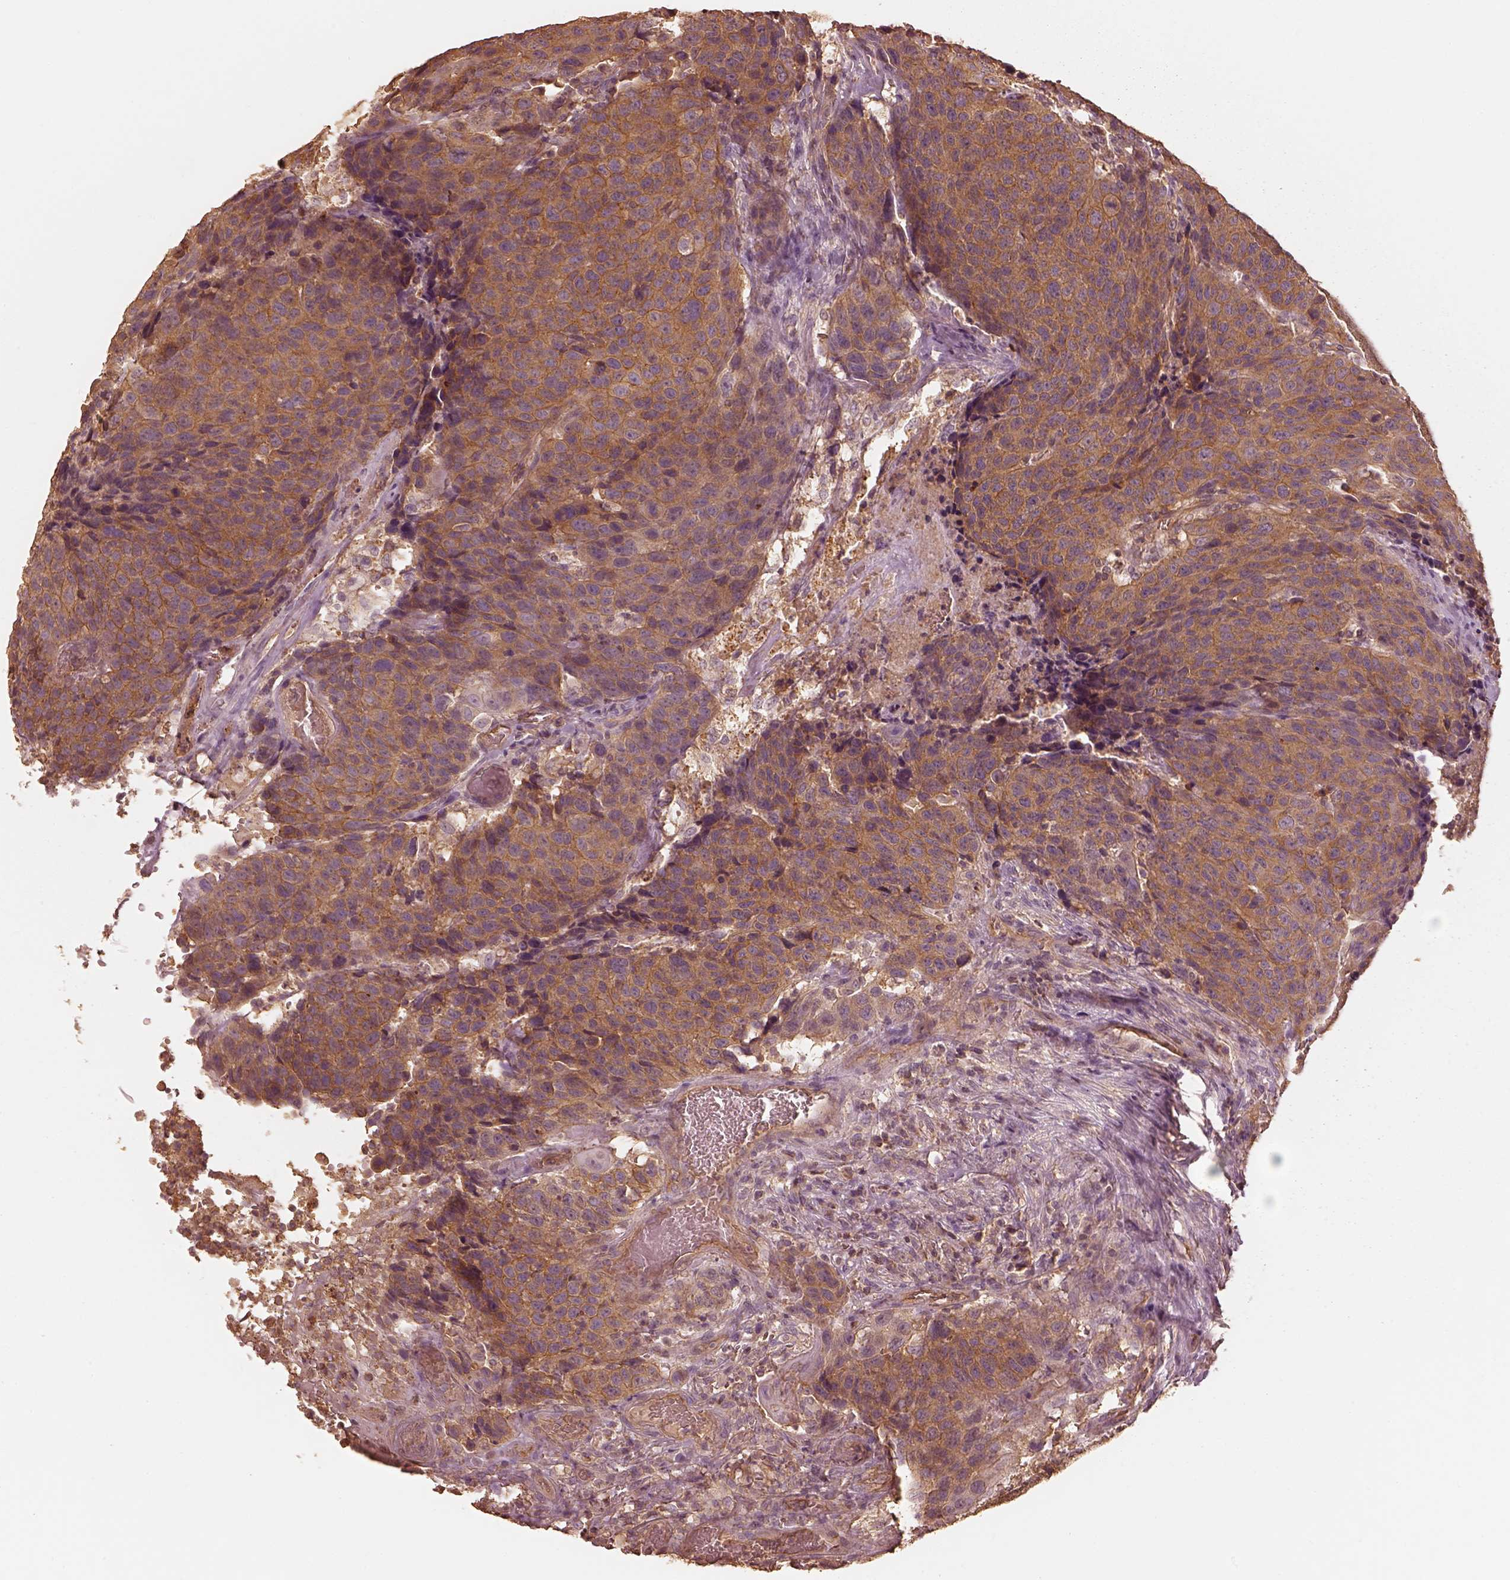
{"staining": {"intensity": "strong", "quantity": "25%-75%", "location": "cytoplasmic/membranous"}, "tissue": "head and neck cancer", "cell_type": "Tumor cells", "image_type": "cancer", "snomed": [{"axis": "morphology", "description": "Squamous cell carcinoma, NOS"}, {"axis": "topography", "description": "Head-Neck"}], "caption": "Head and neck cancer (squamous cell carcinoma) stained with a protein marker displays strong staining in tumor cells.", "gene": "WDR7", "patient": {"sex": "male", "age": 66}}